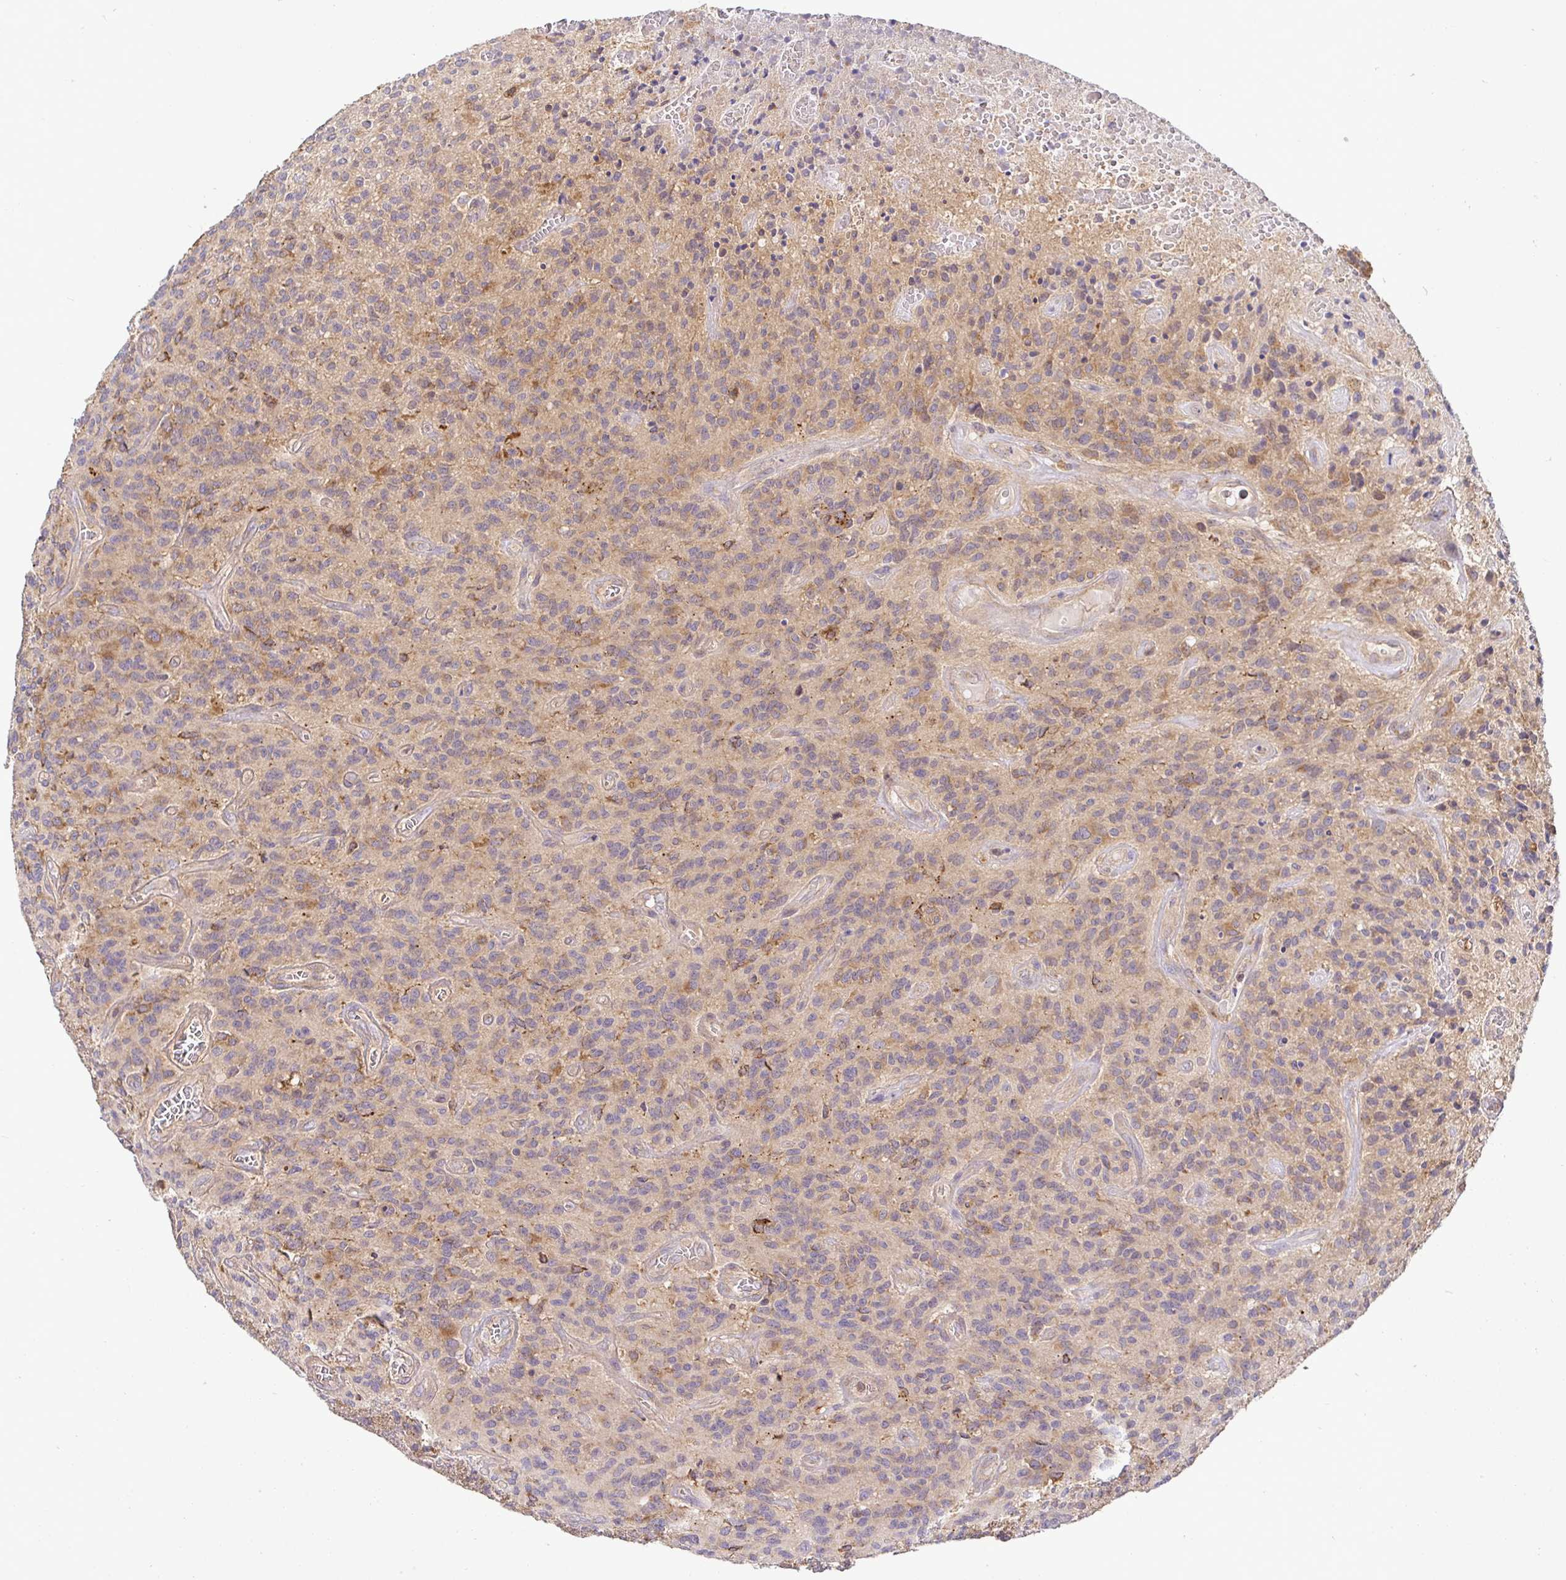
{"staining": {"intensity": "weak", "quantity": "25%-75%", "location": "cytoplasmic/membranous"}, "tissue": "glioma", "cell_type": "Tumor cells", "image_type": "cancer", "snomed": [{"axis": "morphology", "description": "Glioma, malignant, High grade"}, {"axis": "topography", "description": "Brain"}], "caption": "DAB immunohistochemical staining of malignant glioma (high-grade) demonstrates weak cytoplasmic/membranous protein positivity in approximately 25%-75% of tumor cells.", "gene": "ATP6V1F", "patient": {"sex": "male", "age": 76}}